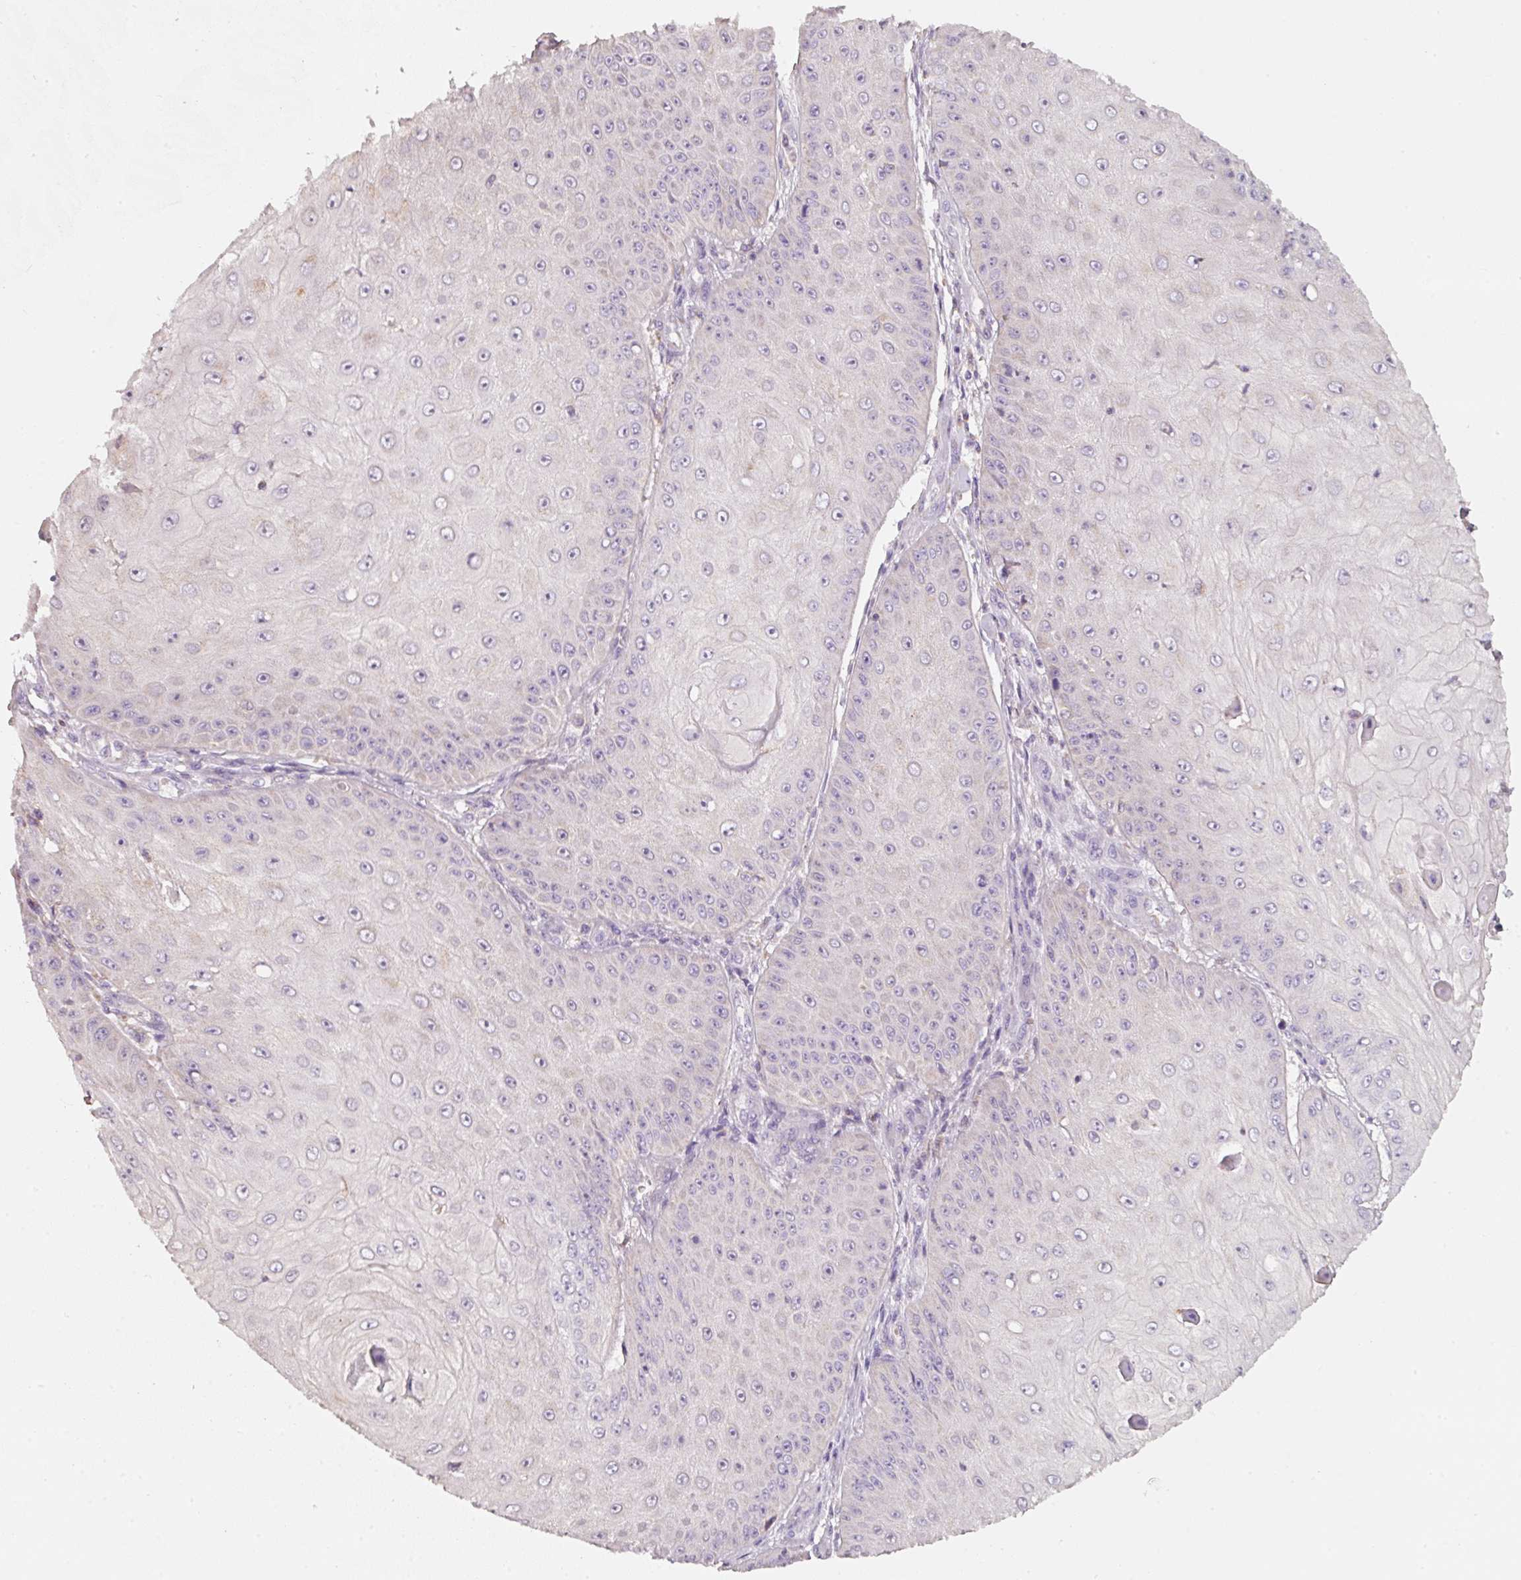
{"staining": {"intensity": "negative", "quantity": "none", "location": "none"}, "tissue": "skin cancer", "cell_type": "Tumor cells", "image_type": "cancer", "snomed": [{"axis": "morphology", "description": "Squamous cell carcinoma, NOS"}, {"axis": "topography", "description": "Skin"}], "caption": "A histopathology image of human skin squamous cell carcinoma is negative for staining in tumor cells.", "gene": "IQGAP2", "patient": {"sex": "male", "age": 70}}